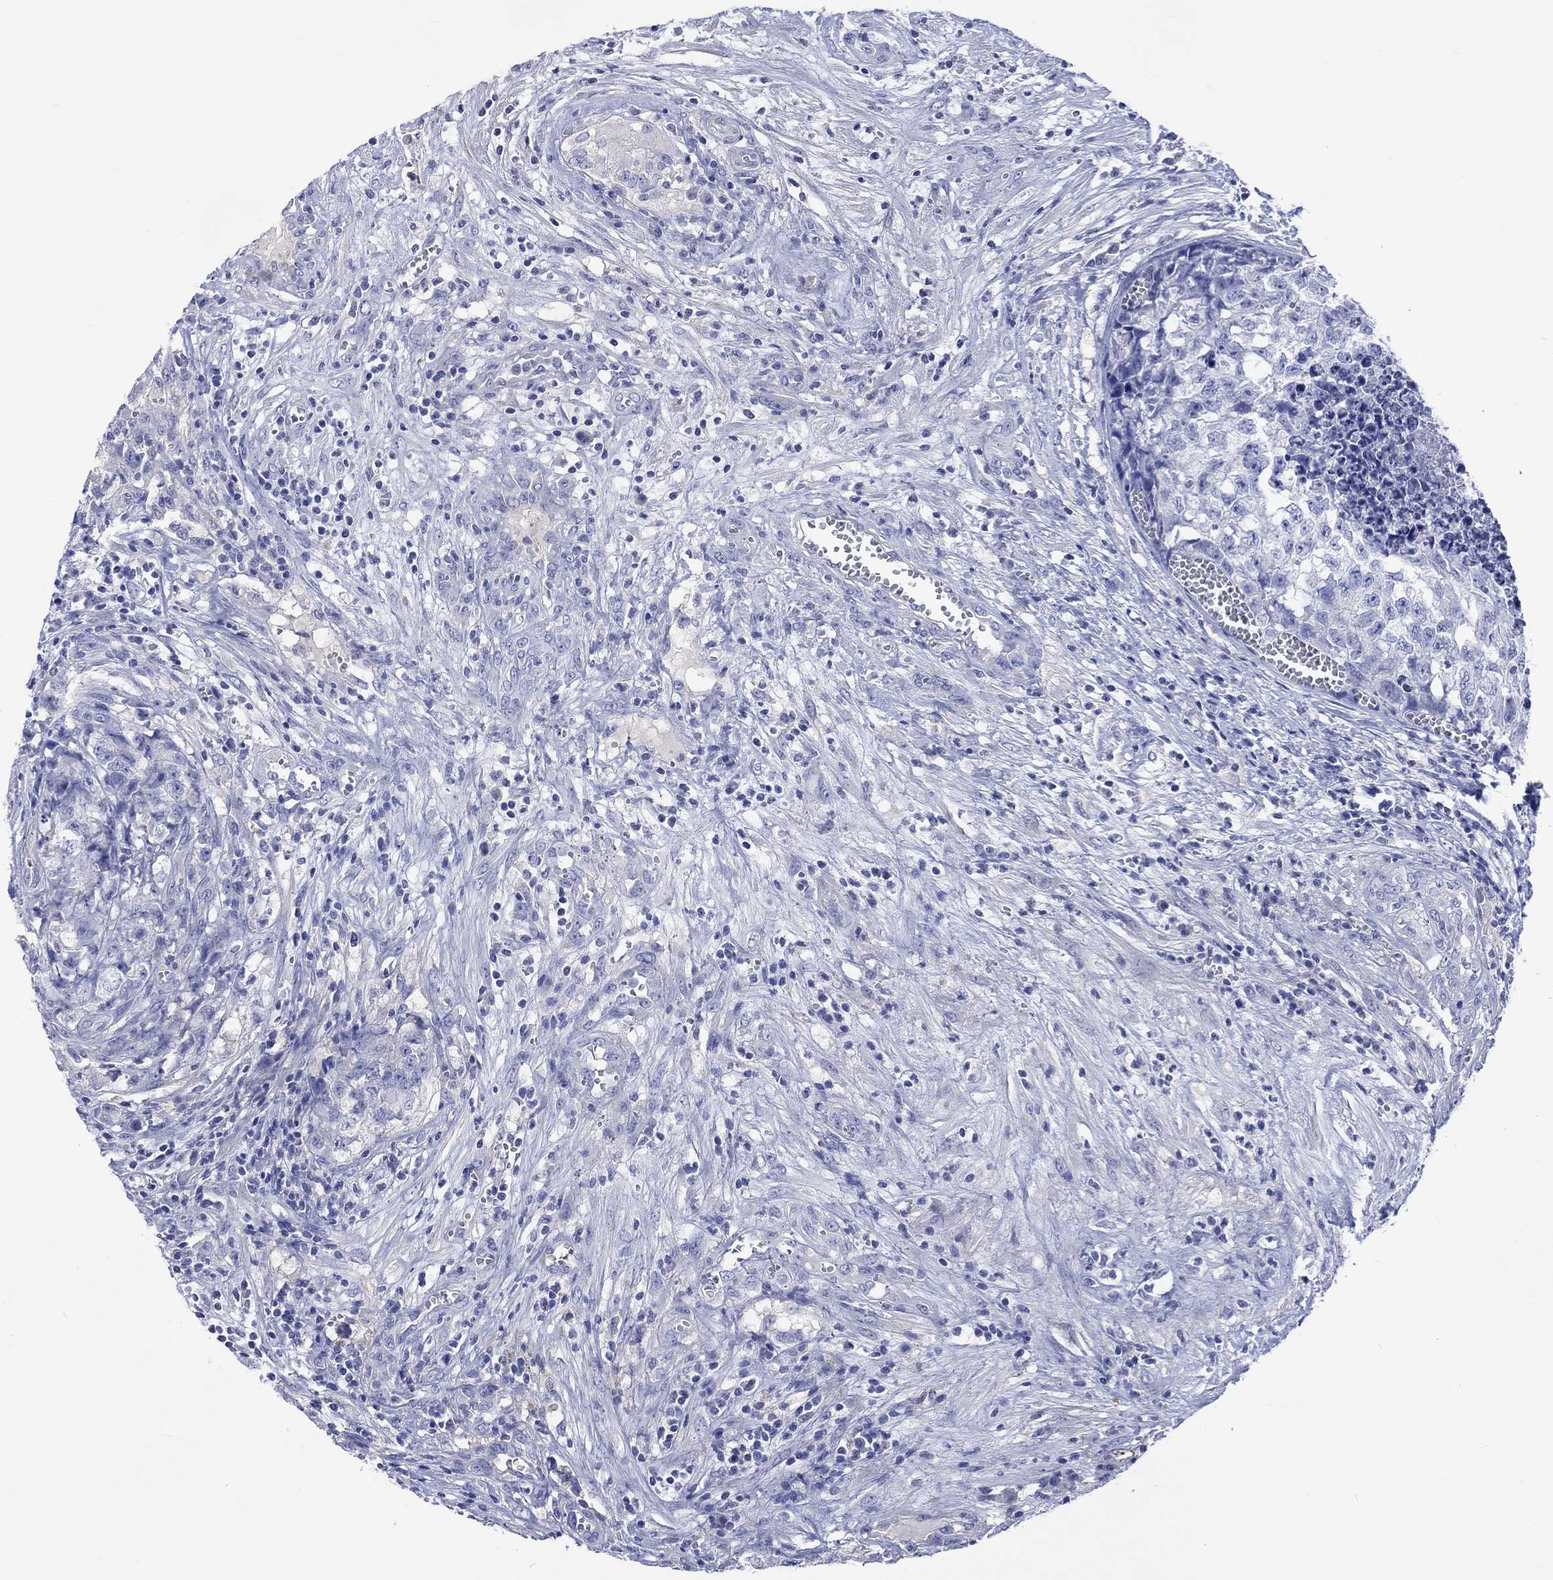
{"staining": {"intensity": "negative", "quantity": "none", "location": "none"}, "tissue": "testis cancer", "cell_type": "Tumor cells", "image_type": "cancer", "snomed": [{"axis": "morphology", "description": "Seminoma, NOS"}, {"axis": "morphology", "description": "Carcinoma, Embryonal, NOS"}, {"axis": "topography", "description": "Testis"}], "caption": "Immunohistochemical staining of human testis cancer (embryonal carcinoma) reveals no significant positivity in tumor cells. Nuclei are stained in blue.", "gene": "TOMM20L", "patient": {"sex": "male", "age": 22}}